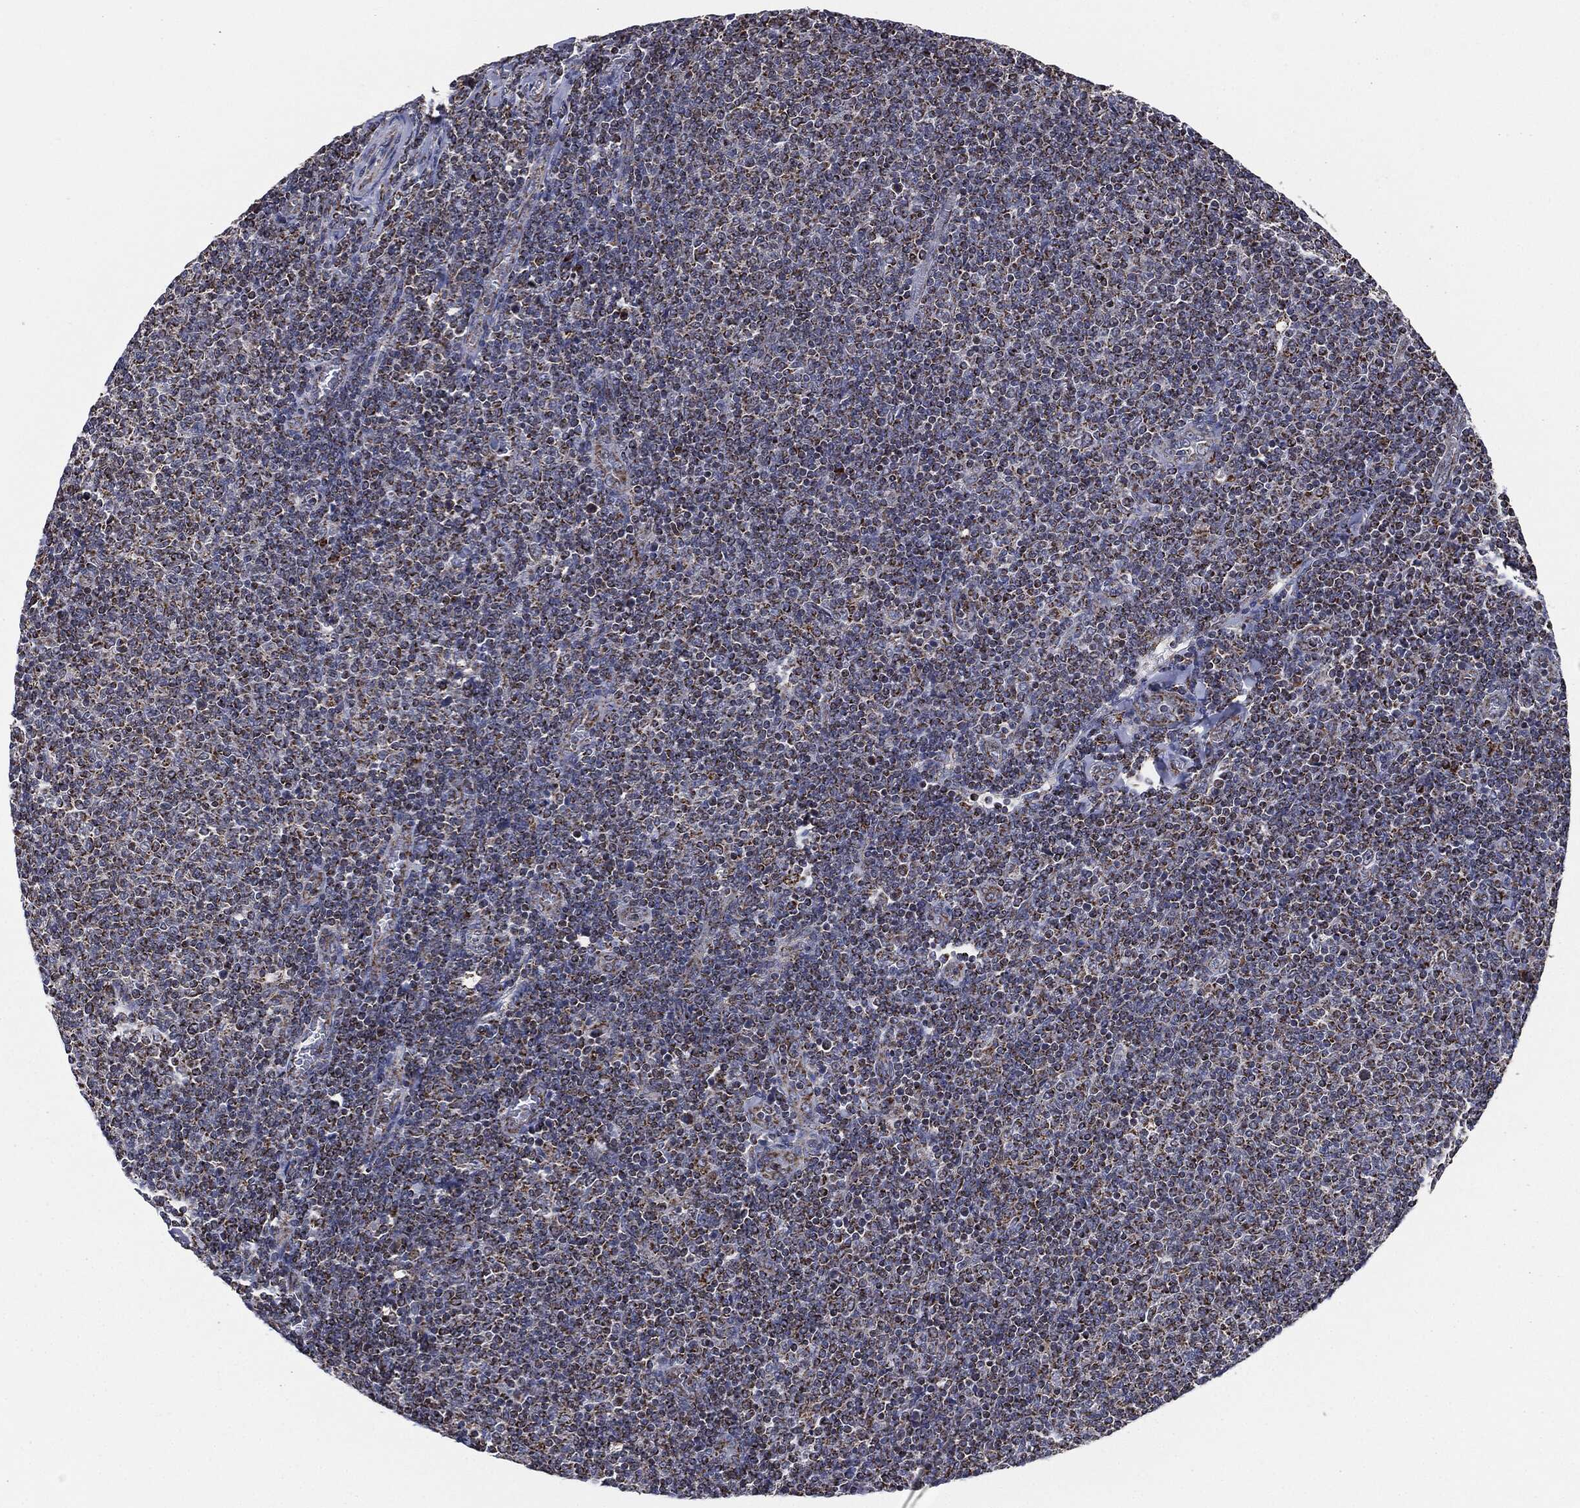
{"staining": {"intensity": "moderate", "quantity": ">75%", "location": "cytoplasmic/membranous"}, "tissue": "lymphoma", "cell_type": "Tumor cells", "image_type": "cancer", "snomed": [{"axis": "morphology", "description": "Malignant lymphoma, non-Hodgkin's type, Low grade"}, {"axis": "topography", "description": "Lymph node"}], "caption": "Tumor cells reveal medium levels of moderate cytoplasmic/membranous staining in approximately >75% of cells in lymphoma.", "gene": "NDUFV2", "patient": {"sex": "male", "age": 52}}